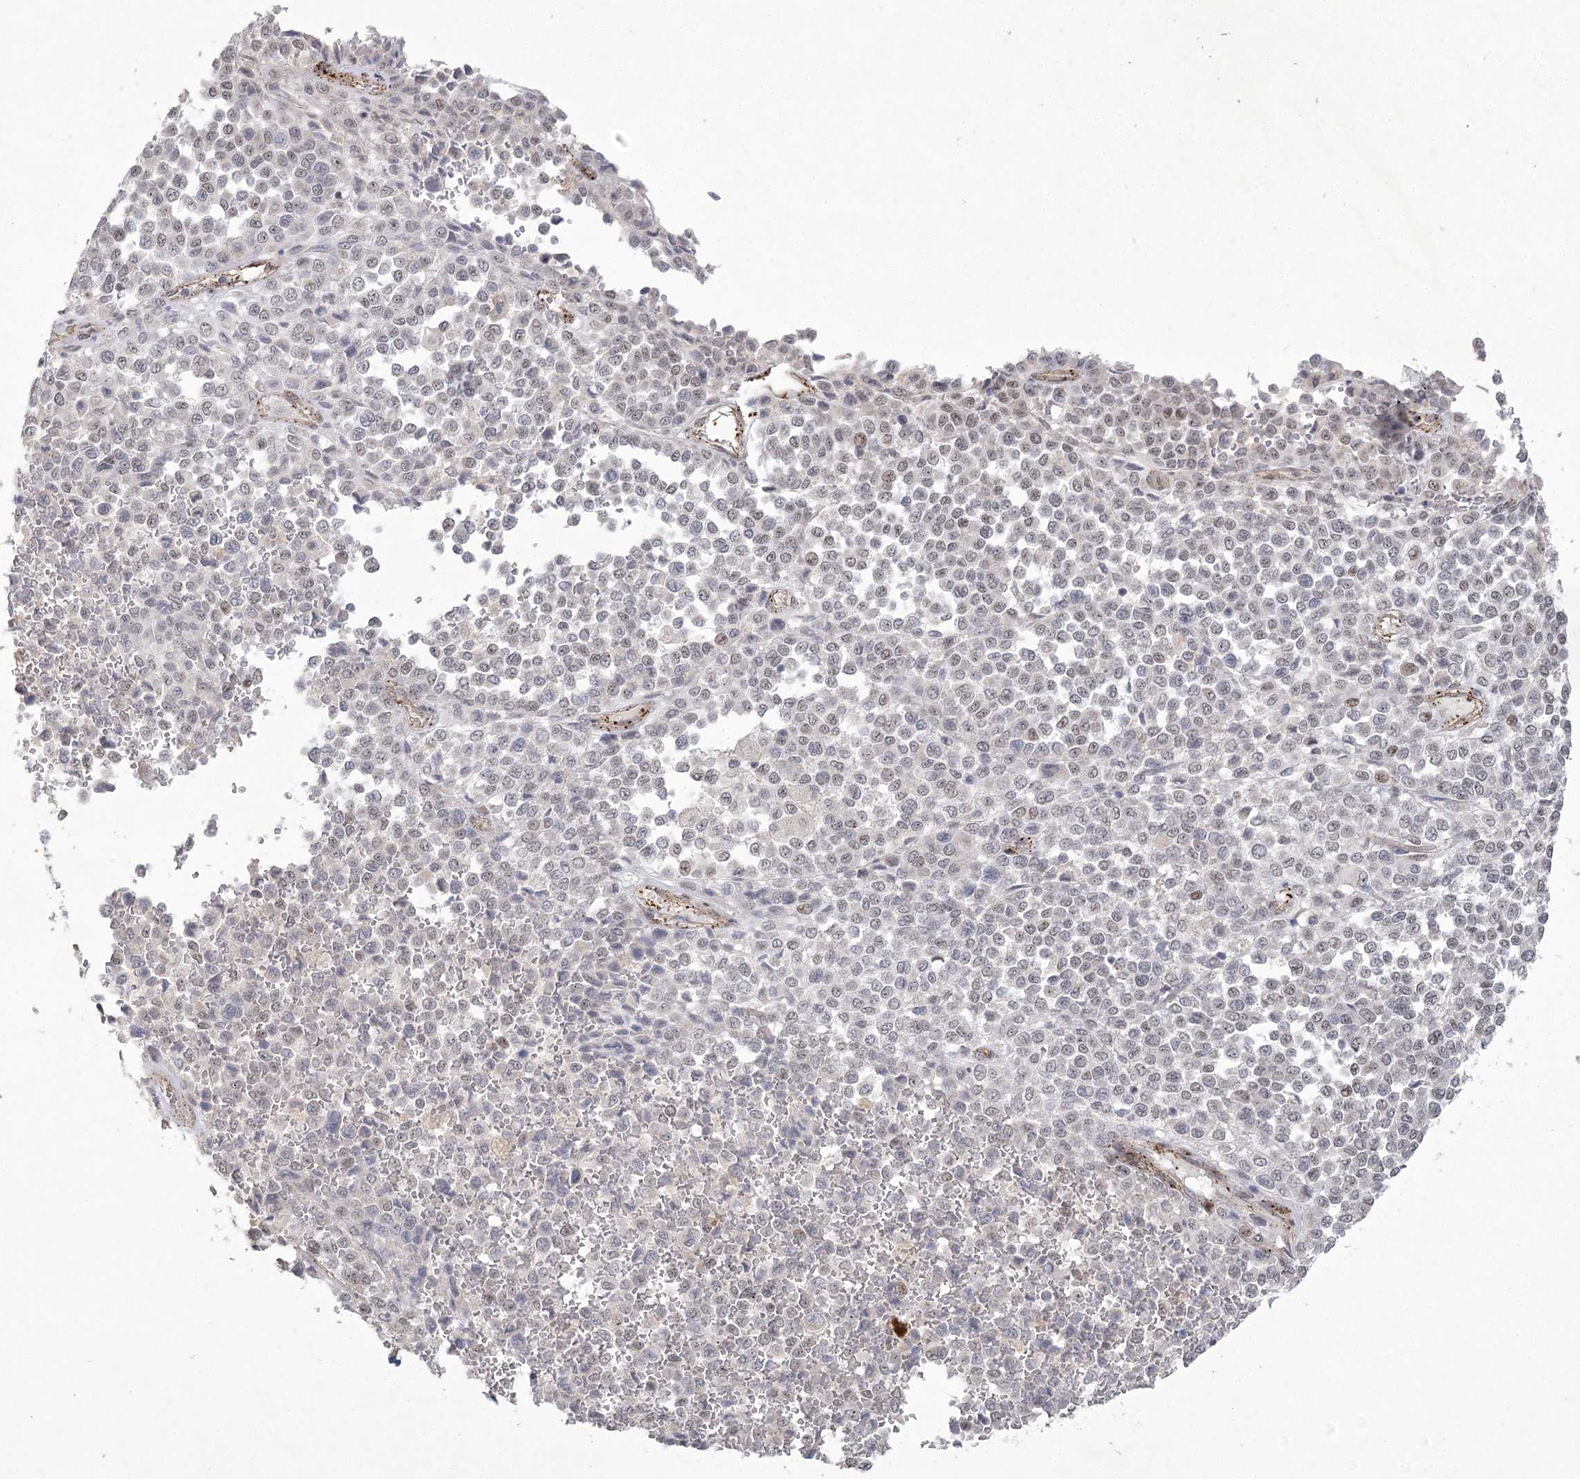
{"staining": {"intensity": "weak", "quantity": "25%-75%", "location": "nuclear"}, "tissue": "melanoma", "cell_type": "Tumor cells", "image_type": "cancer", "snomed": [{"axis": "morphology", "description": "Malignant melanoma, Metastatic site"}, {"axis": "topography", "description": "Pancreas"}], "caption": "A brown stain shows weak nuclear staining of a protein in malignant melanoma (metastatic site) tumor cells. (IHC, brightfield microscopy, high magnification).", "gene": "AMTN", "patient": {"sex": "female", "age": 30}}